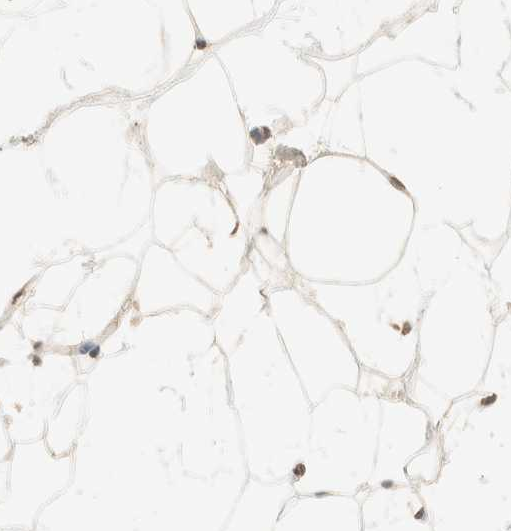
{"staining": {"intensity": "moderate", "quantity": ">75%", "location": "cytoplasmic/membranous,nuclear"}, "tissue": "adipose tissue", "cell_type": "Adipocytes", "image_type": "normal", "snomed": [{"axis": "morphology", "description": "Normal tissue, NOS"}, {"axis": "morphology", "description": "Fibrosis, NOS"}, {"axis": "topography", "description": "Breast"}, {"axis": "topography", "description": "Adipose tissue"}], "caption": "Protein staining reveals moderate cytoplasmic/membranous,nuclear expression in approximately >75% of adipocytes in normal adipose tissue.", "gene": "S100A13", "patient": {"sex": "female", "age": 39}}